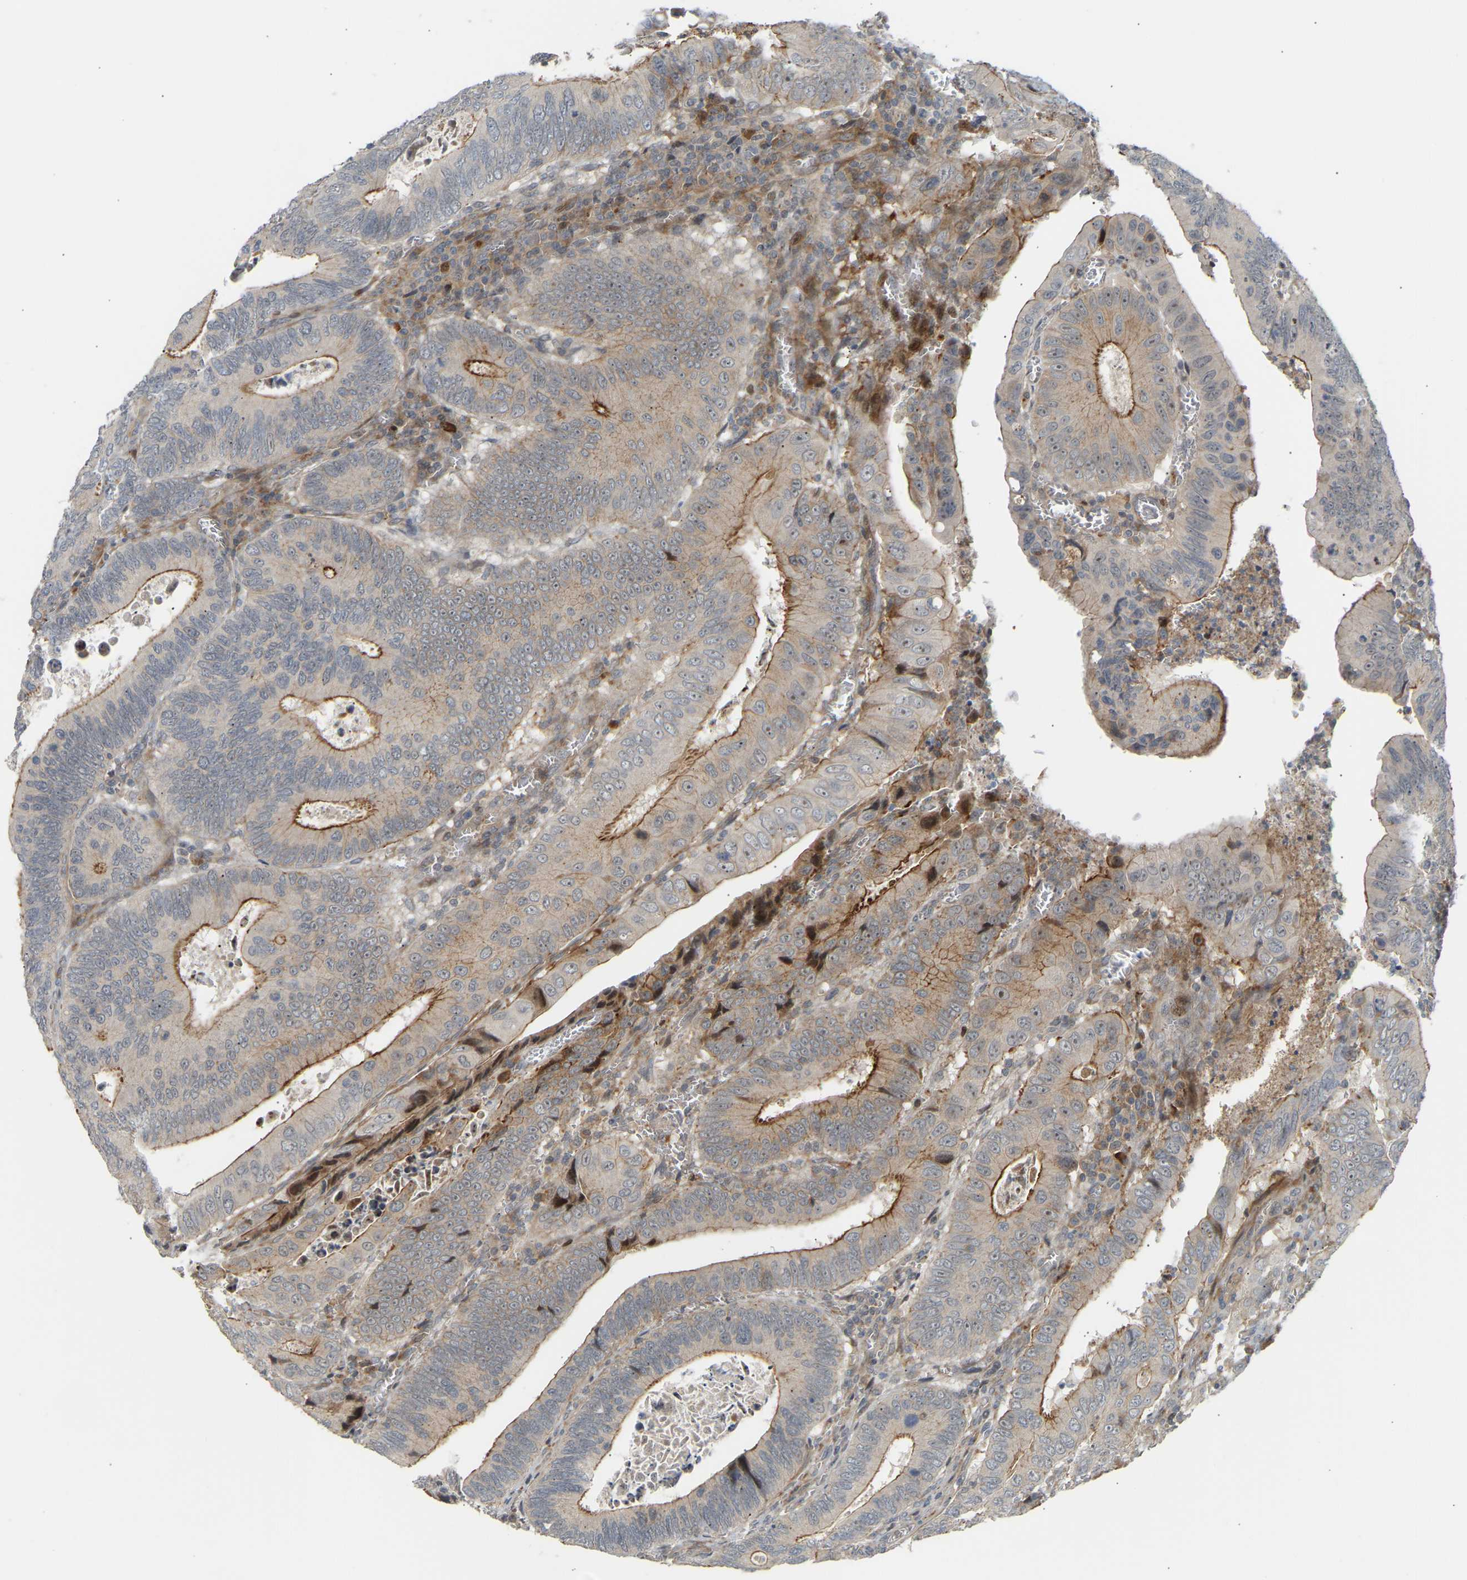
{"staining": {"intensity": "moderate", "quantity": "25%-75%", "location": "cytoplasmic/membranous"}, "tissue": "colorectal cancer", "cell_type": "Tumor cells", "image_type": "cancer", "snomed": [{"axis": "morphology", "description": "Inflammation, NOS"}, {"axis": "morphology", "description": "Adenocarcinoma, NOS"}, {"axis": "topography", "description": "Colon"}], "caption": "About 25%-75% of tumor cells in human adenocarcinoma (colorectal) reveal moderate cytoplasmic/membranous protein positivity as visualized by brown immunohistochemical staining.", "gene": "POGLUT2", "patient": {"sex": "male", "age": 72}}